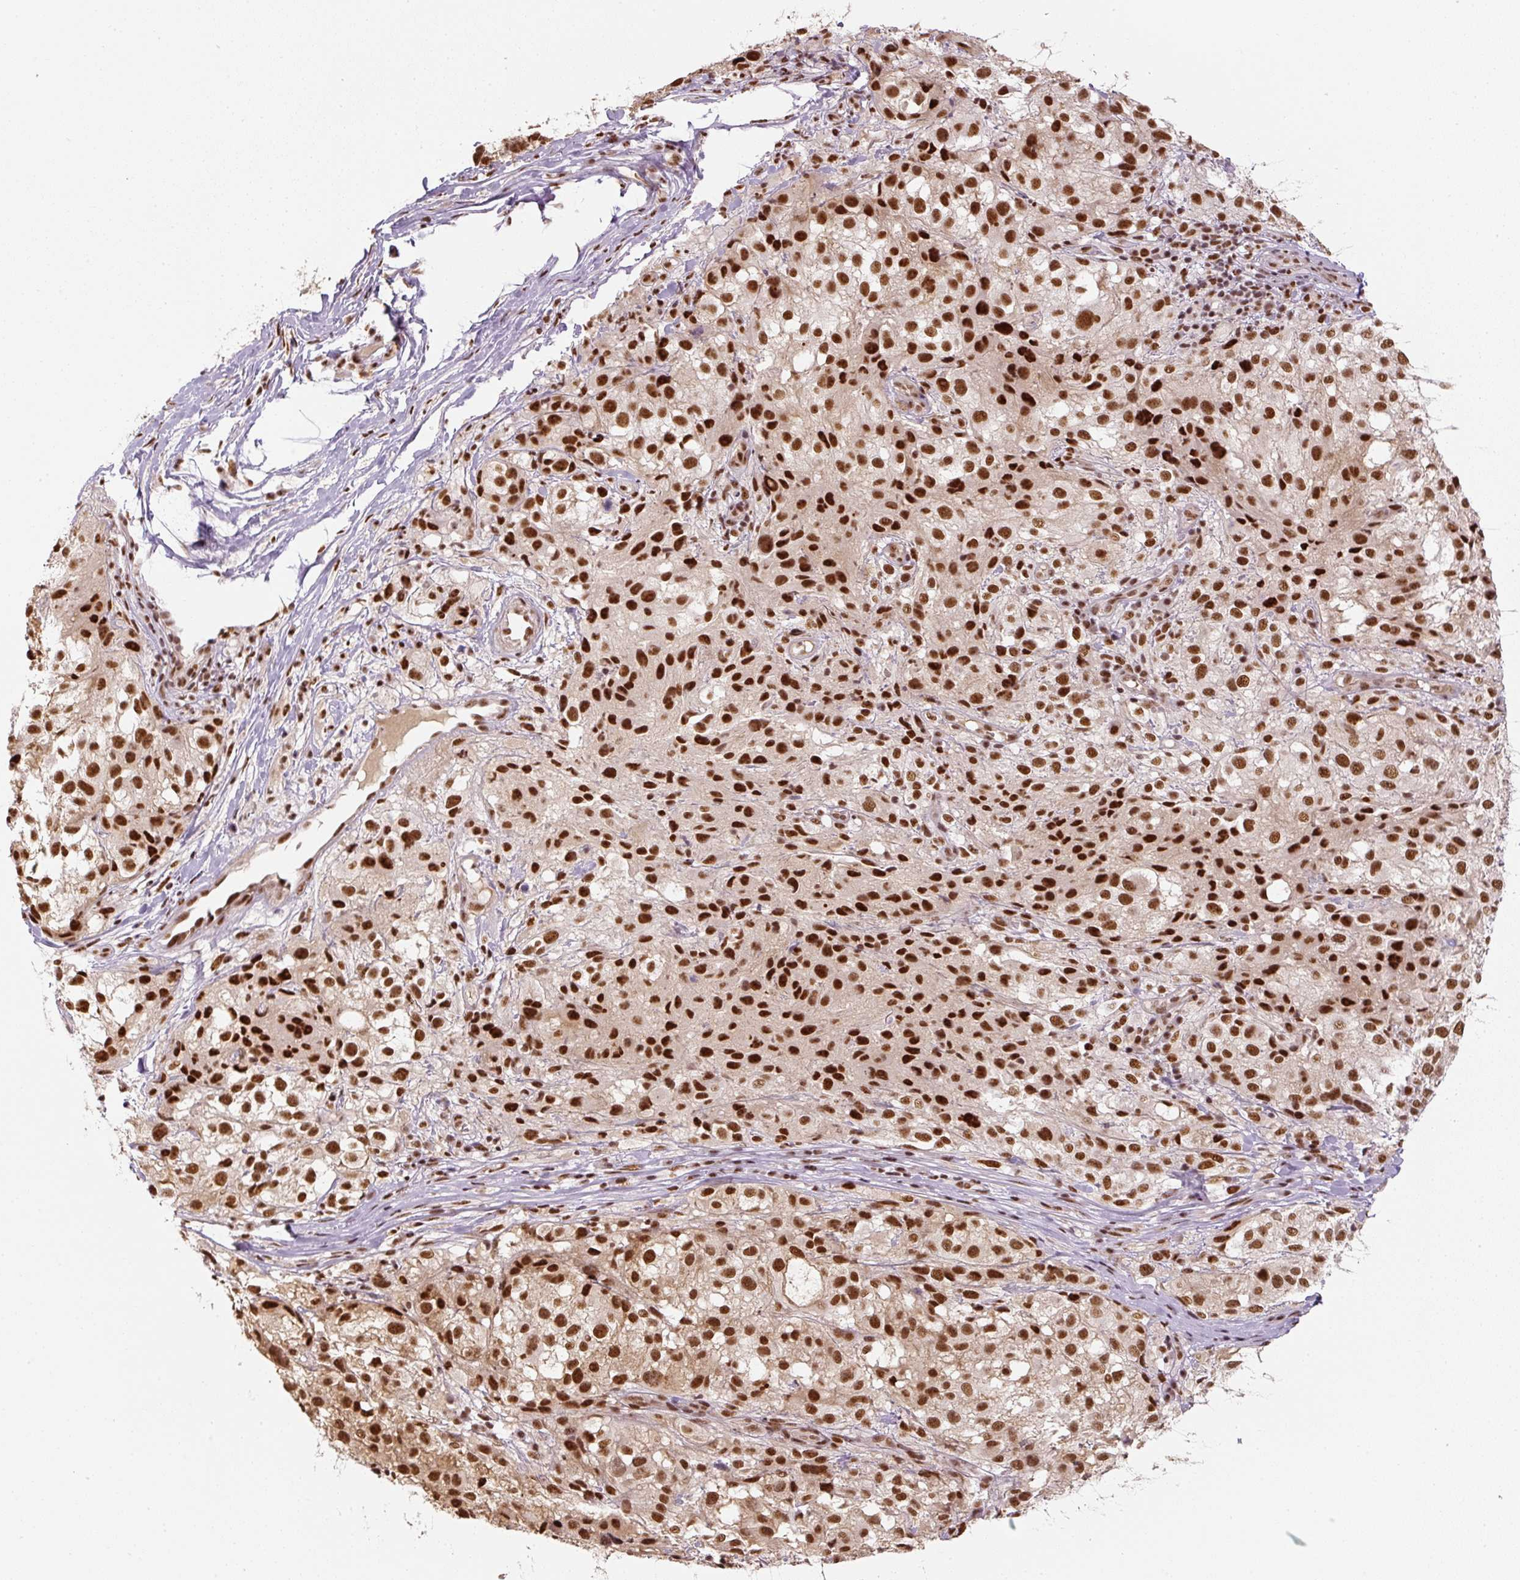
{"staining": {"intensity": "strong", "quantity": ">75%", "location": "nuclear"}, "tissue": "melanoma", "cell_type": "Tumor cells", "image_type": "cancer", "snomed": [{"axis": "morphology", "description": "Necrosis, NOS"}, {"axis": "morphology", "description": "Malignant melanoma, NOS"}, {"axis": "topography", "description": "Skin"}], "caption": "Human melanoma stained with a protein marker reveals strong staining in tumor cells.", "gene": "U2AF2", "patient": {"sex": "female", "age": 87}}